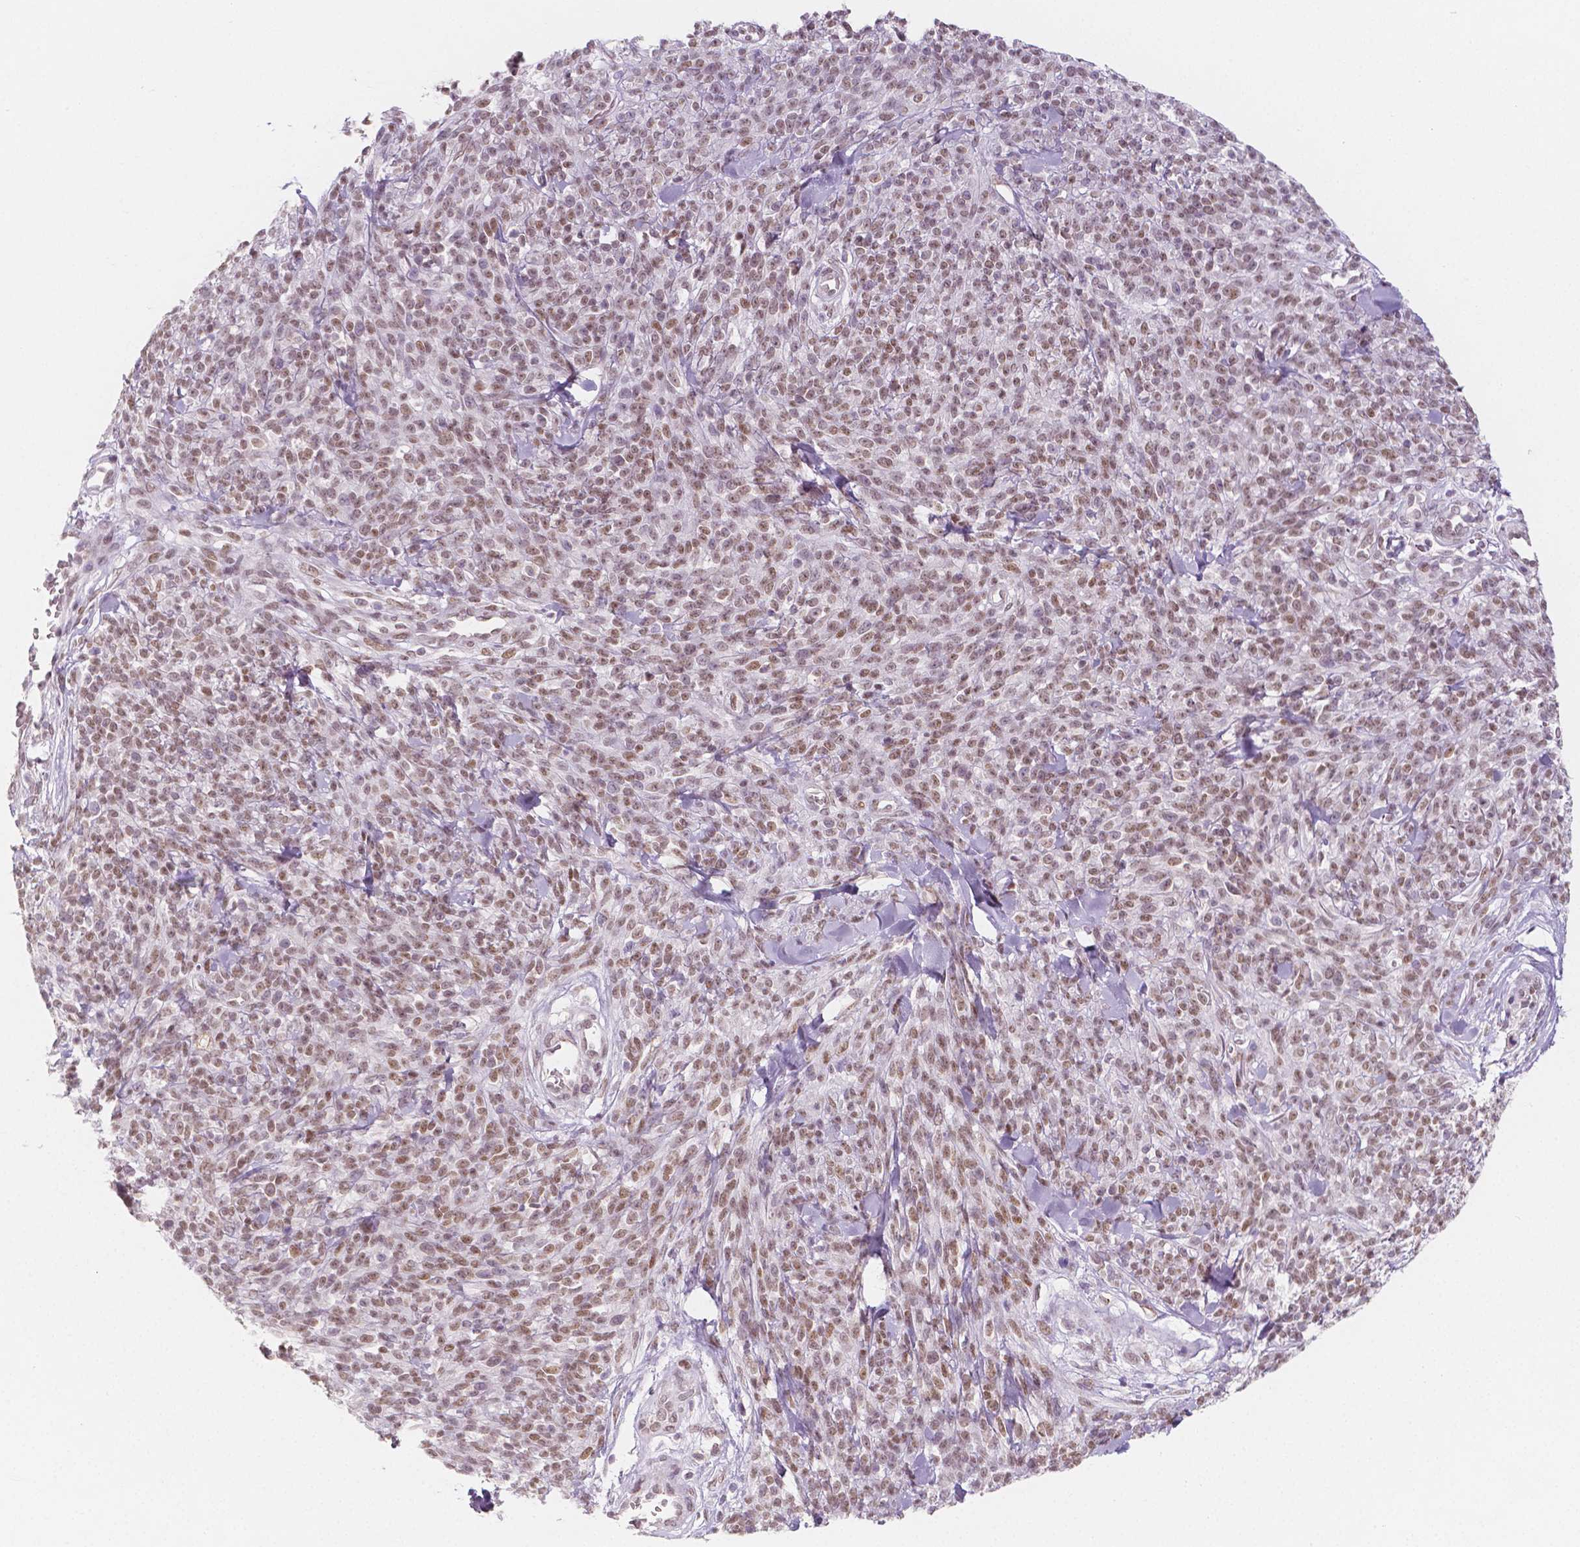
{"staining": {"intensity": "moderate", "quantity": ">75%", "location": "nuclear"}, "tissue": "melanoma", "cell_type": "Tumor cells", "image_type": "cancer", "snomed": [{"axis": "morphology", "description": "Malignant melanoma, NOS"}, {"axis": "topography", "description": "Skin"}, {"axis": "topography", "description": "Skin of trunk"}], "caption": "Immunohistochemistry (IHC) (DAB (3,3'-diaminobenzidine)) staining of melanoma displays moderate nuclear protein staining in approximately >75% of tumor cells. The protein is shown in brown color, while the nuclei are stained blue.", "gene": "KDM5B", "patient": {"sex": "male", "age": 74}}